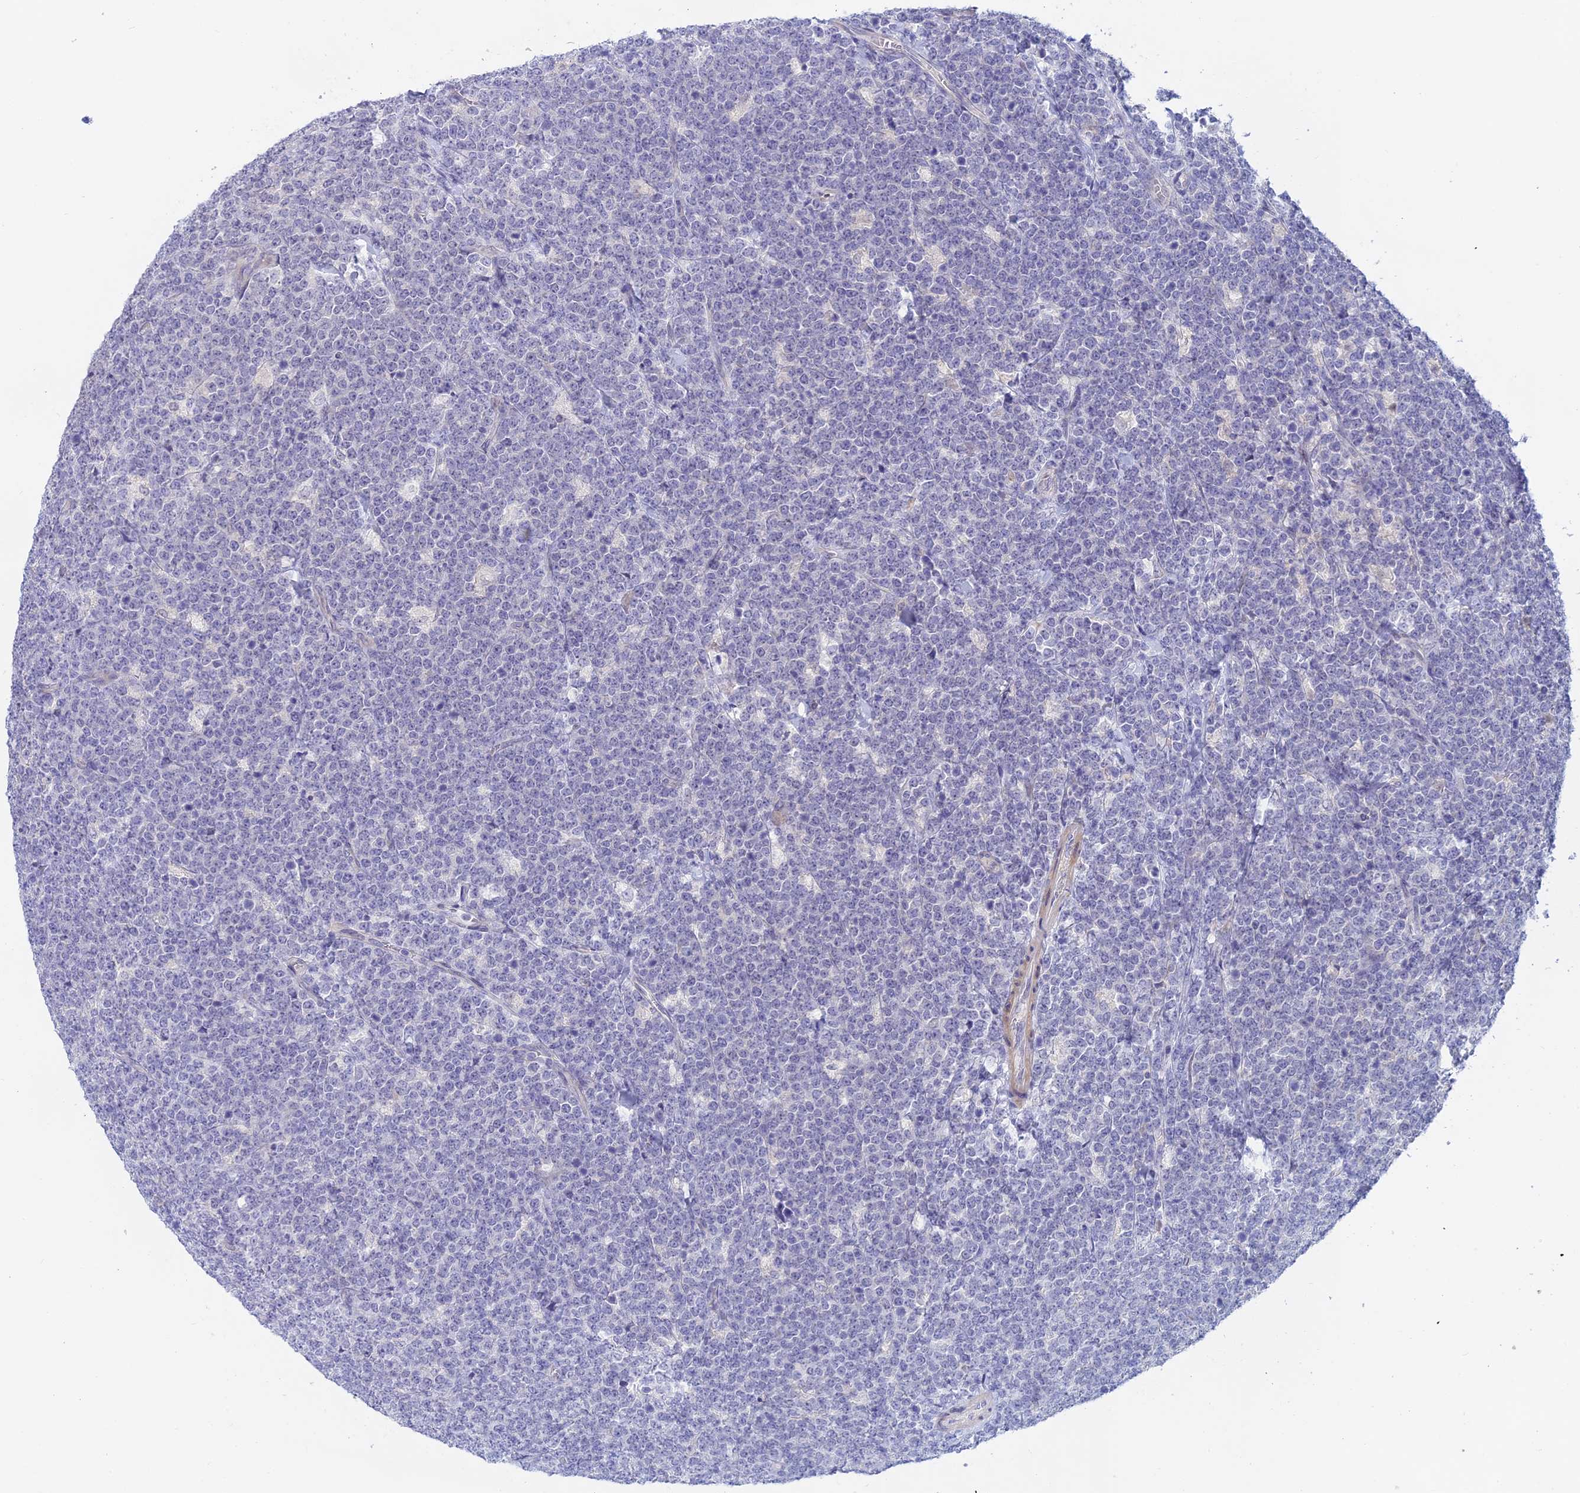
{"staining": {"intensity": "negative", "quantity": "none", "location": "none"}, "tissue": "lymphoma", "cell_type": "Tumor cells", "image_type": "cancer", "snomed": [{"axis": "morphology", "description": "Malignant lymphoma, non-Hodgkin's type, High grade"}, {"axis": "topography", "description": "Small intestine"}], "caption": "Tumor cells show no significant protein positivity in malignant lymphoma, non-Hodgkin's type (high-grade). (DAB immunohistochemistry visualized using brightfield microscopy, high magnification).", "gene": "GLB1L", "patient": {"sex": "male", "age": 8}}